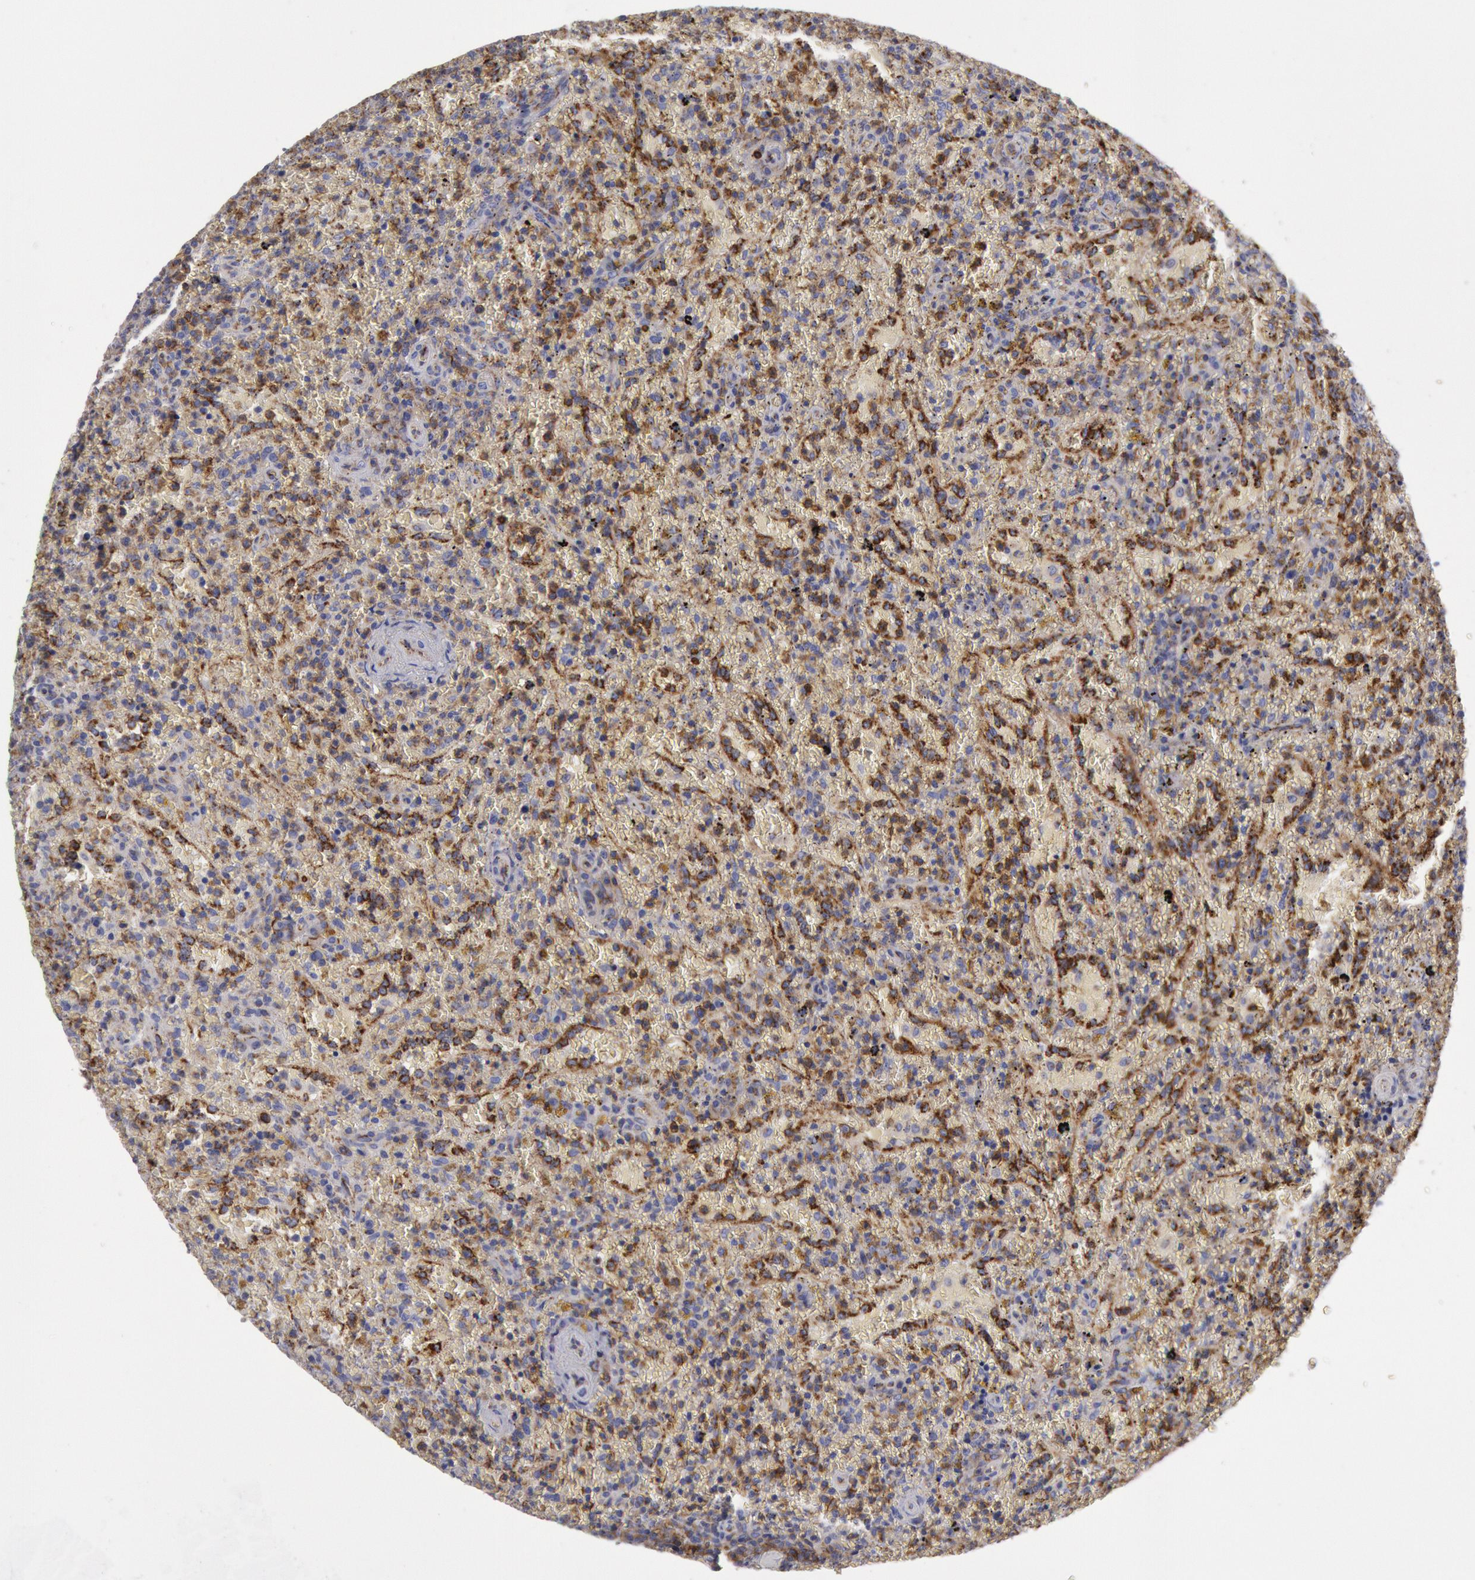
{"staining": {"intensity": "moderate", "quantity": "25%-75%", "location": "cytoplasmic/membranous"}, "tissue": "lymphoma", "cell_type": "Tumor cells", "image_type": "cancer", "snomed": [{"axis": "morphology", "description": "Malignant lymphoma, non-Hodgkin's type, High grade"}, {"axis": "topography", "description": "Spleen"}, {"axis": "topography", "description": "Lymph node"}], "caption": "Protein expression analysis of human lymphoma reveals moderate cytoplasmic/membranous expression in about 25%-75% of tumor cells. Using DAB (brown) and hematoxylin (blue) stains, captured at high magnification using brightfield microscopy.", "gene": "FLOT1", "patient": {"sex": "female", "age": 70}}